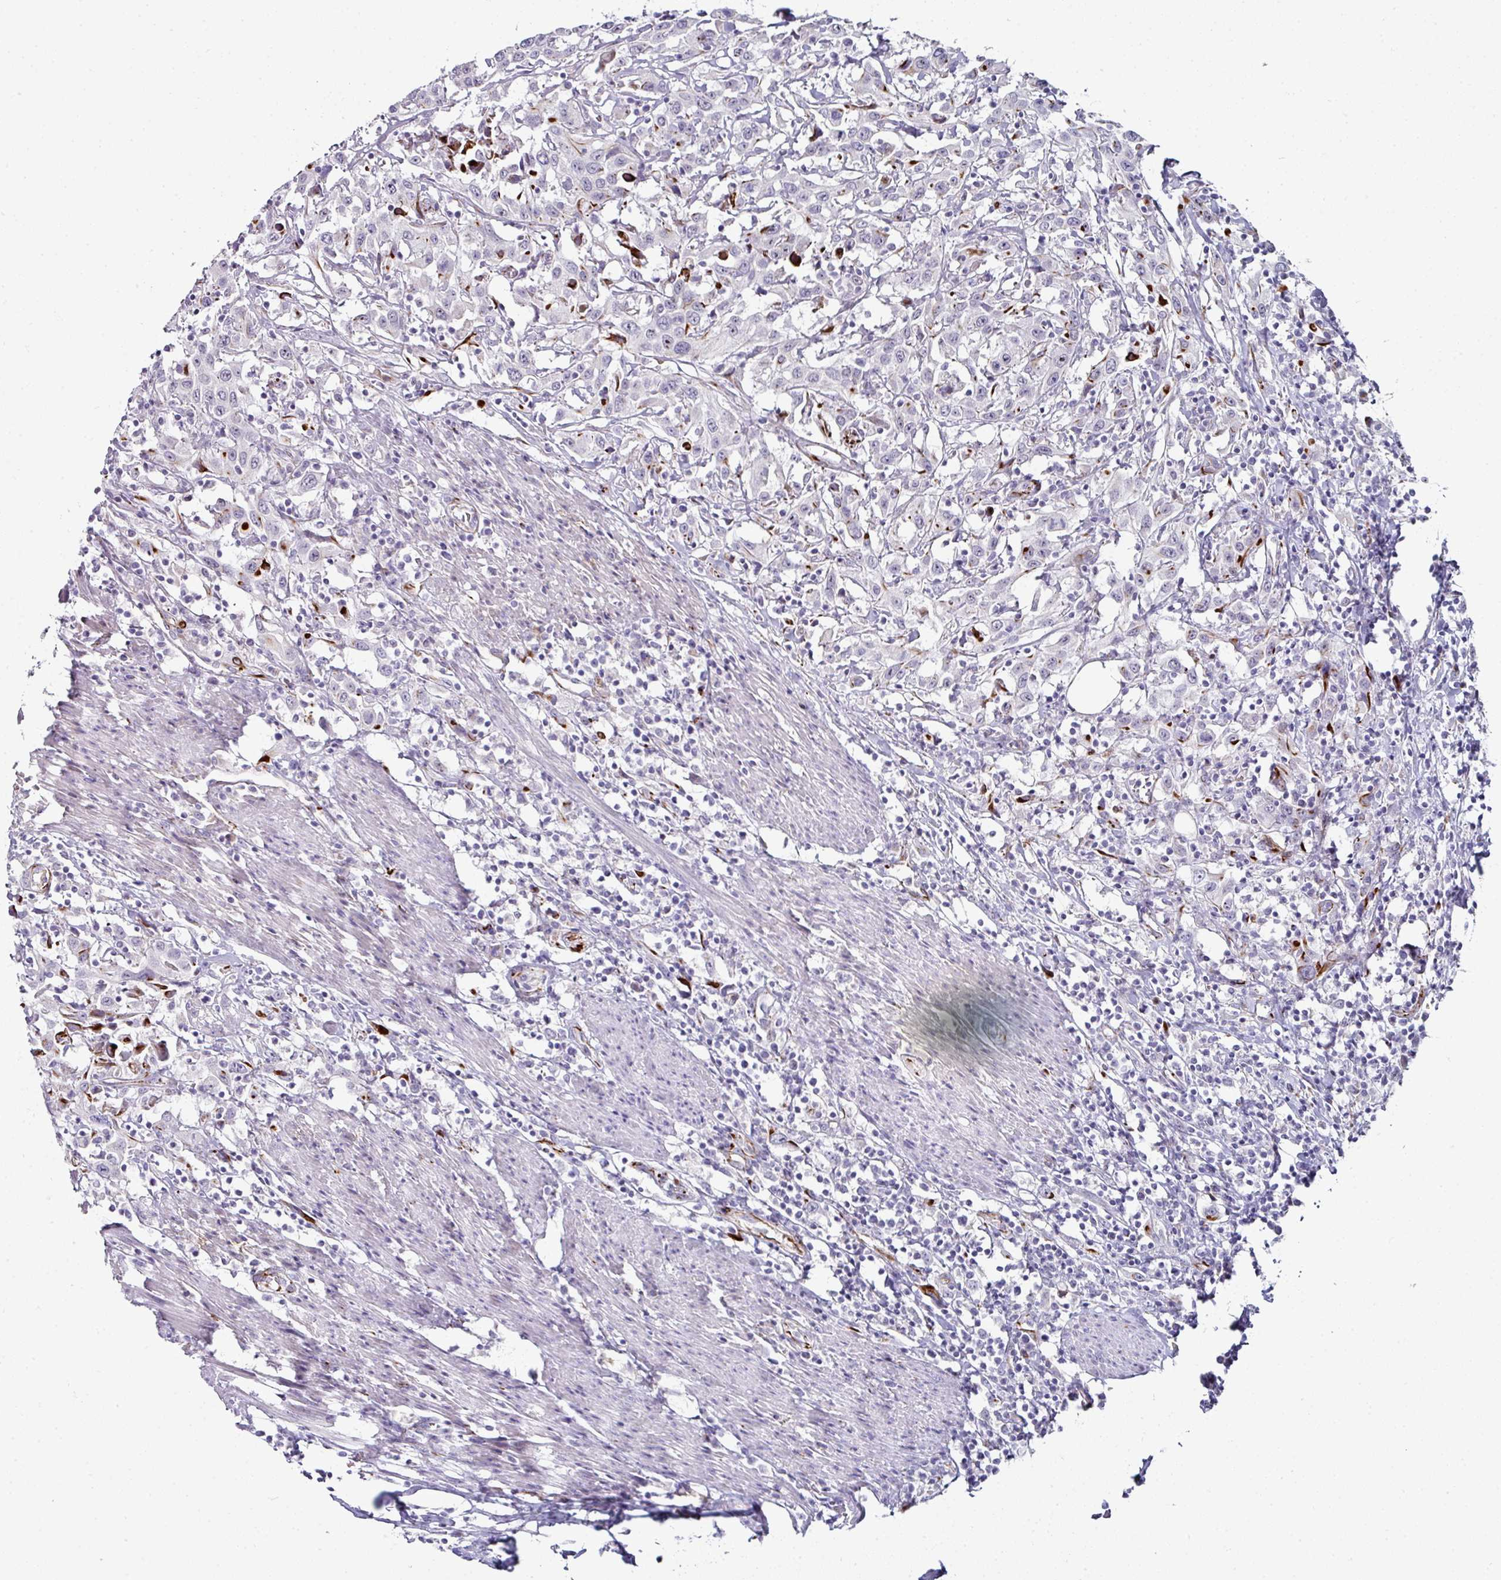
{"staining": {"intensity": "negative", "quantity": "none", "location": "none"}, "tissue": "urothelial cancer", "cell_type": "Tumor cells", "image_type": "cancer", "snomed": [{"axis": "morphology", "description": "Urothelial carcinoma, High grade"}, {"axis": "topography", "description": "Urinary bladder"}], "caption": "Photomicrograph shows no significant protein staining in tumor cells of urothelial cancer.", "gene": "TMPRSS9", "patient": {"sex": "male", "age": 61}}